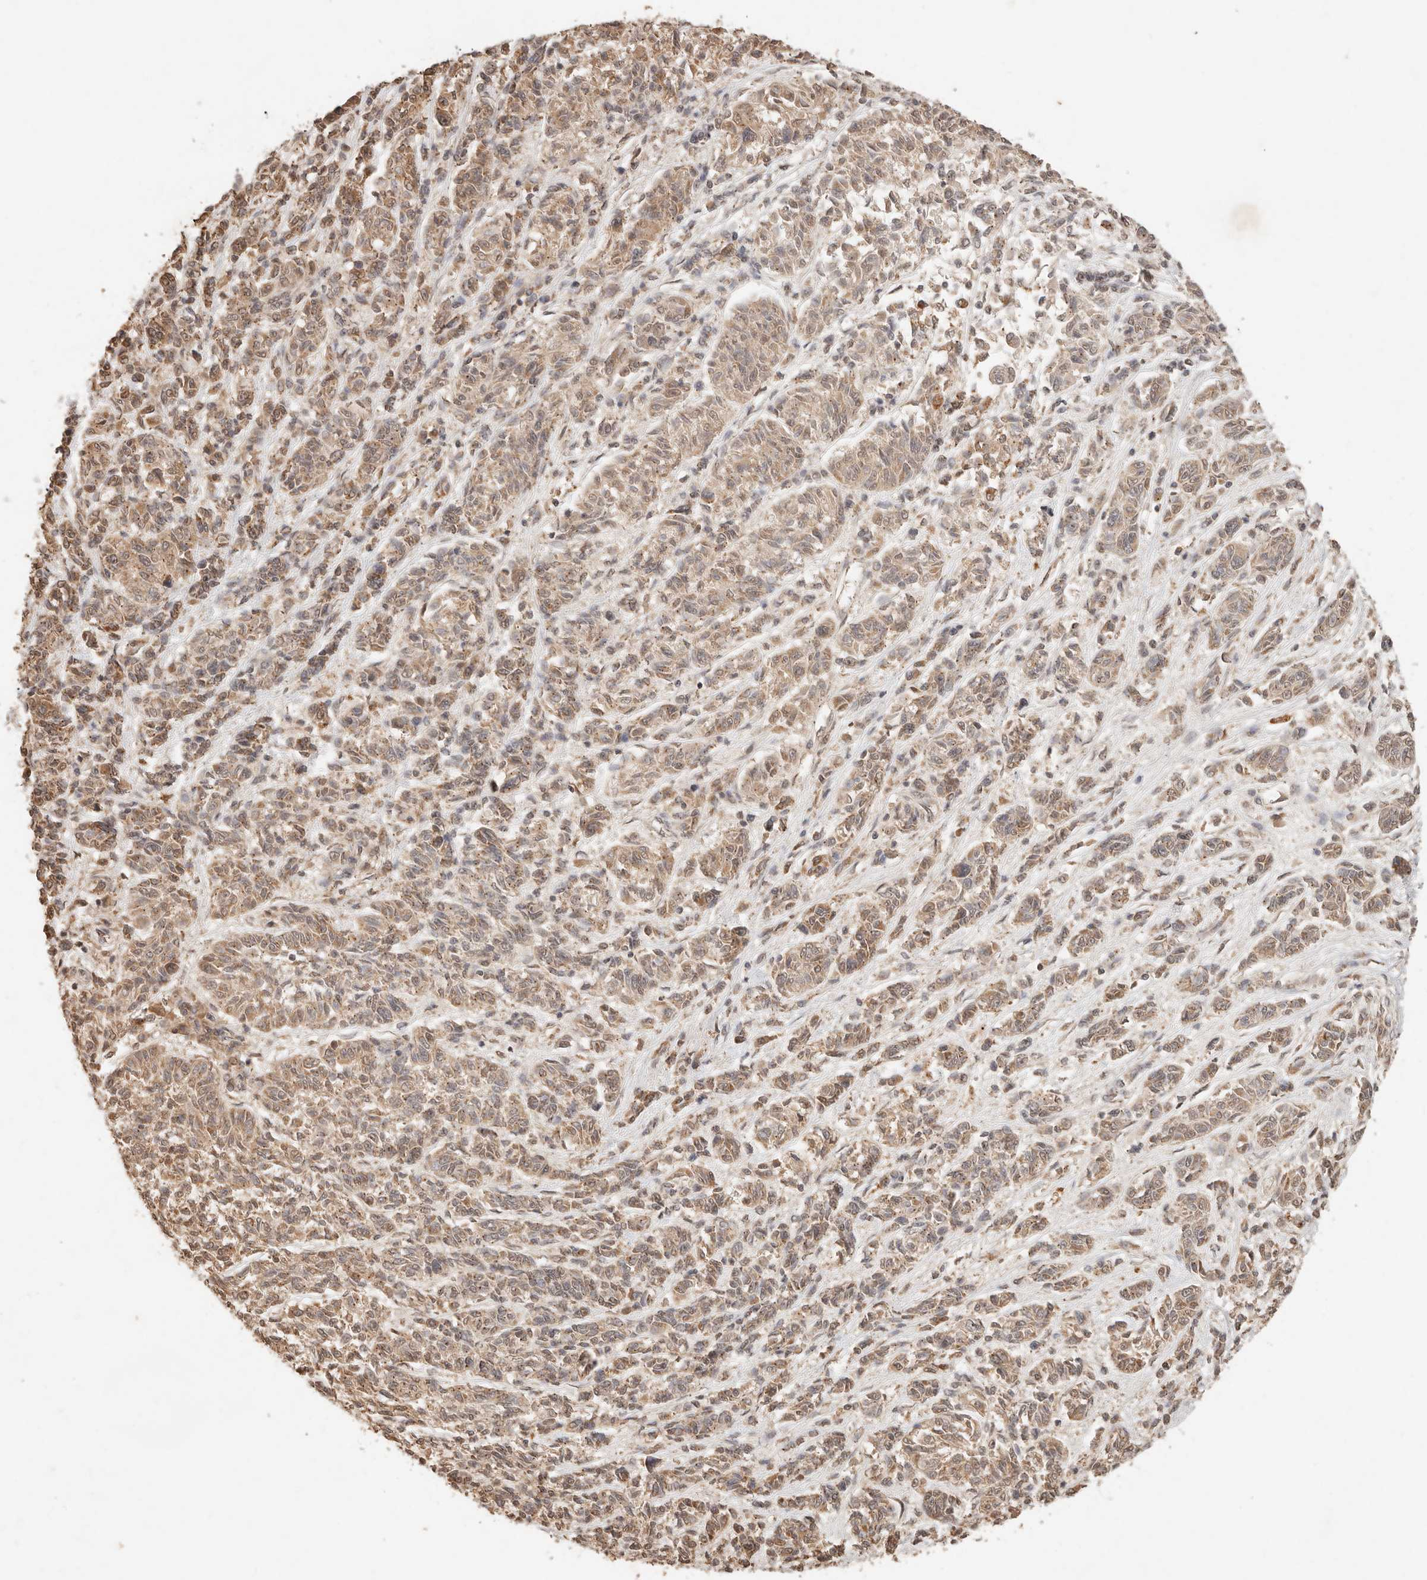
{"staining": {"intensity": "moderate", "quantity": ">75%", "location": "cytoplasmic/membranous,nuclear"}, "tissue": "melanoma", "cell_type": "Tumor cells", "image_type": "cancer", "snomed": [{"axis": "morphology", "description": "Malignant melanoma, NOS"}, {"axis": "topography", "description": "Skin"}], "caption": "Malignant melanoma tissue reveals moderate cytoplasmic/membranous and nuclear positivity in approximately >75% of tumor cells, visualized by immunohistochemistry.", "gene": "LMO4", "patient": {"sex": "male", "age": 53}}